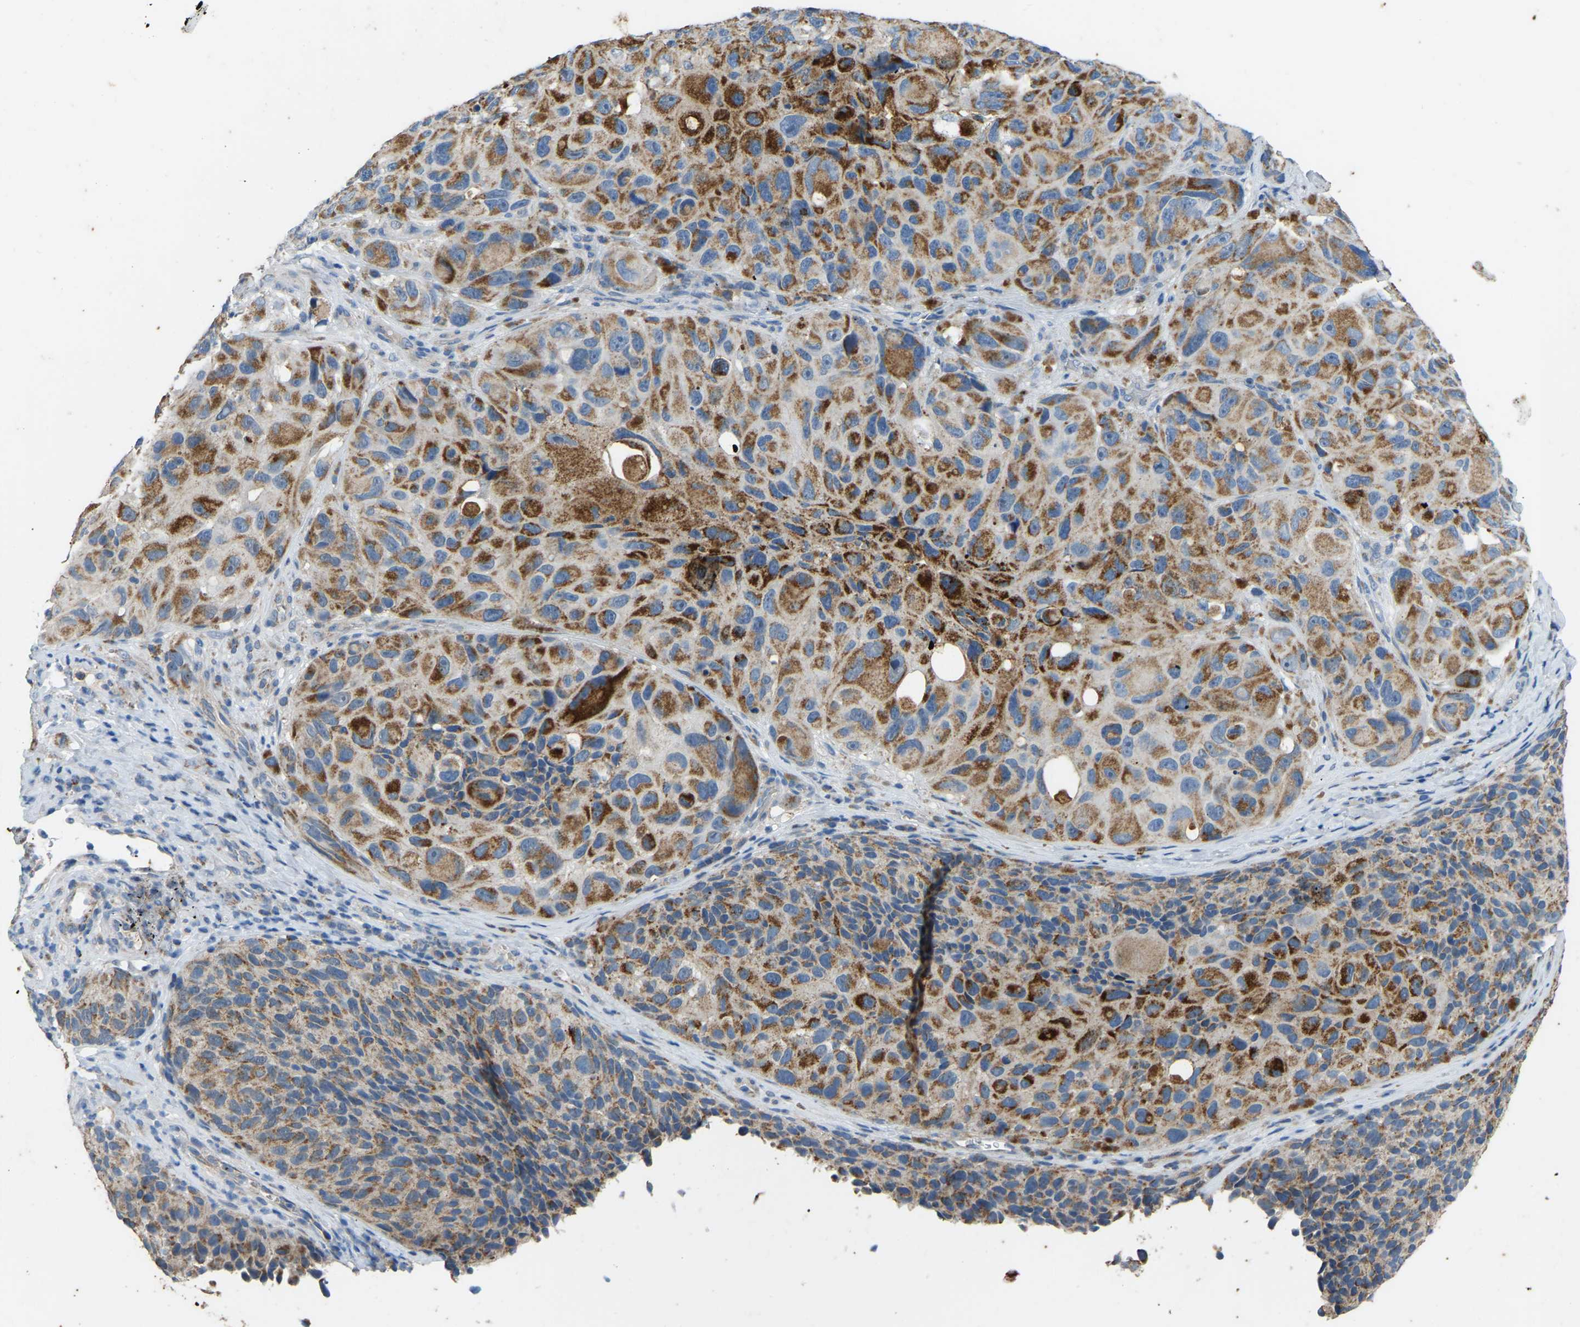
{"staining": {"intensity": "strong", "quantity": ">75%", "location": "cytoplasmic/membranous"}, "tissue": "melanoma", "cell_type": "Tumor cells", "image_type": "cancer", "snomed": [{"axis": "morphology", "description": "Malignant melanoma, NOS"}, {"axis": "topography", "description": "Skin"}], "caption": "Malignant melanoma was stained to show a protein in brown. There is high levels of strong cytoplasmic/membranous expression in approximately >75% of tumor cells. (Brightfield microscopy of DAB IHC at high magnification).", "gene": "ZNF200", "patient": {"sex": "female", "age": 73}}